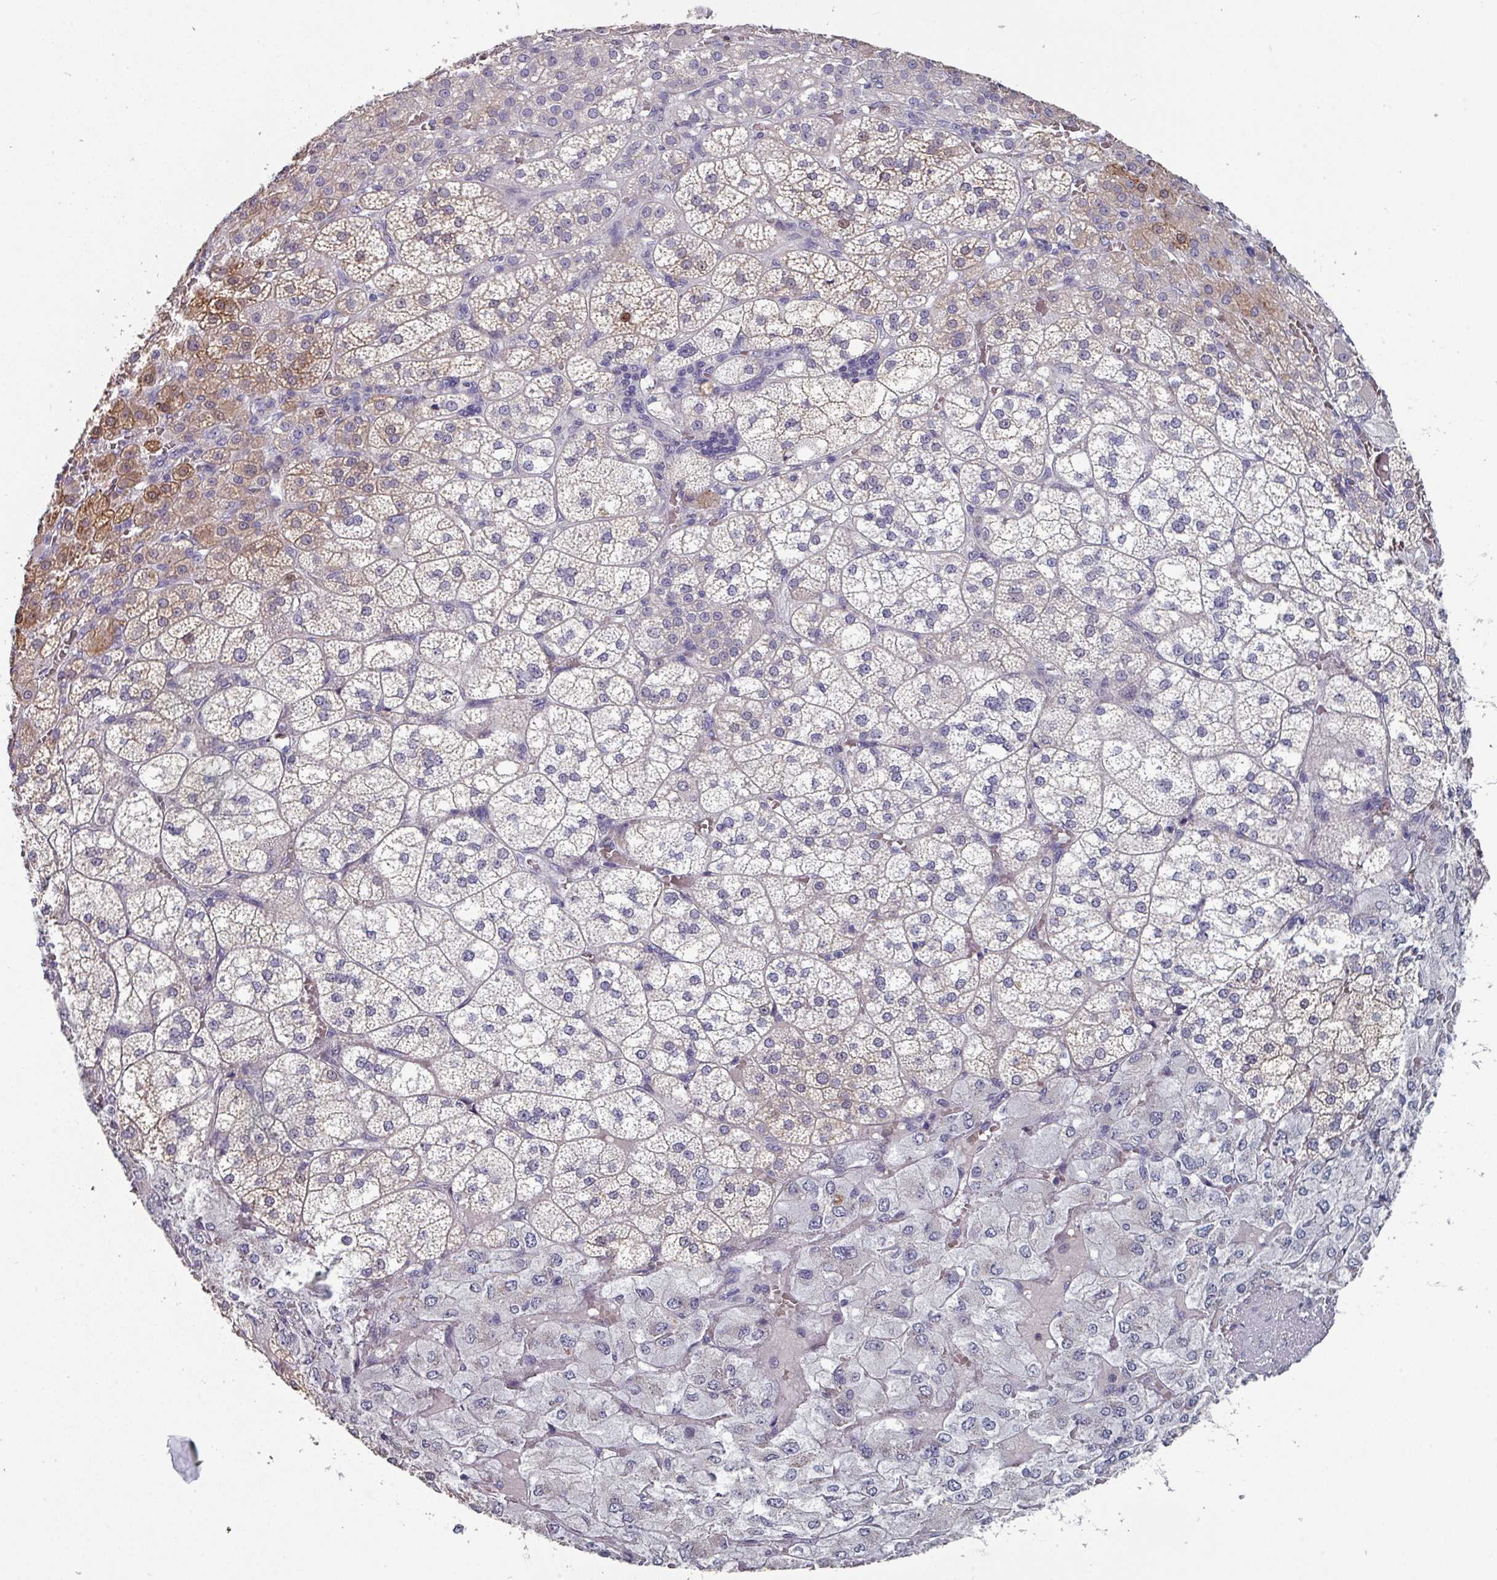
{"staining": {"intensity": "moderate", "quantity": "<25%", "location": "cytoplasmic/membranous,nuclear"}, "tissue": "adrenal gland", "cell_type": "Glandular cells", "image_type": "normal", "snomed": [{"axis": "morphology", "description": "Normal tissue, NOS"}, {"axis": "topography", "description": "Adrenal gland"}], "caption": "Immunohistochemical staining of normal human adrenal gland reveals low levels of moderate cytoplasmic/membranous,nuclear positivity in approximately <25% of glandular cells. (DAB = brown stain, brightfield microscopy at high magnification).", "gene": "PRAMEF7", "patient": {"sex": "female", "age": 60}}